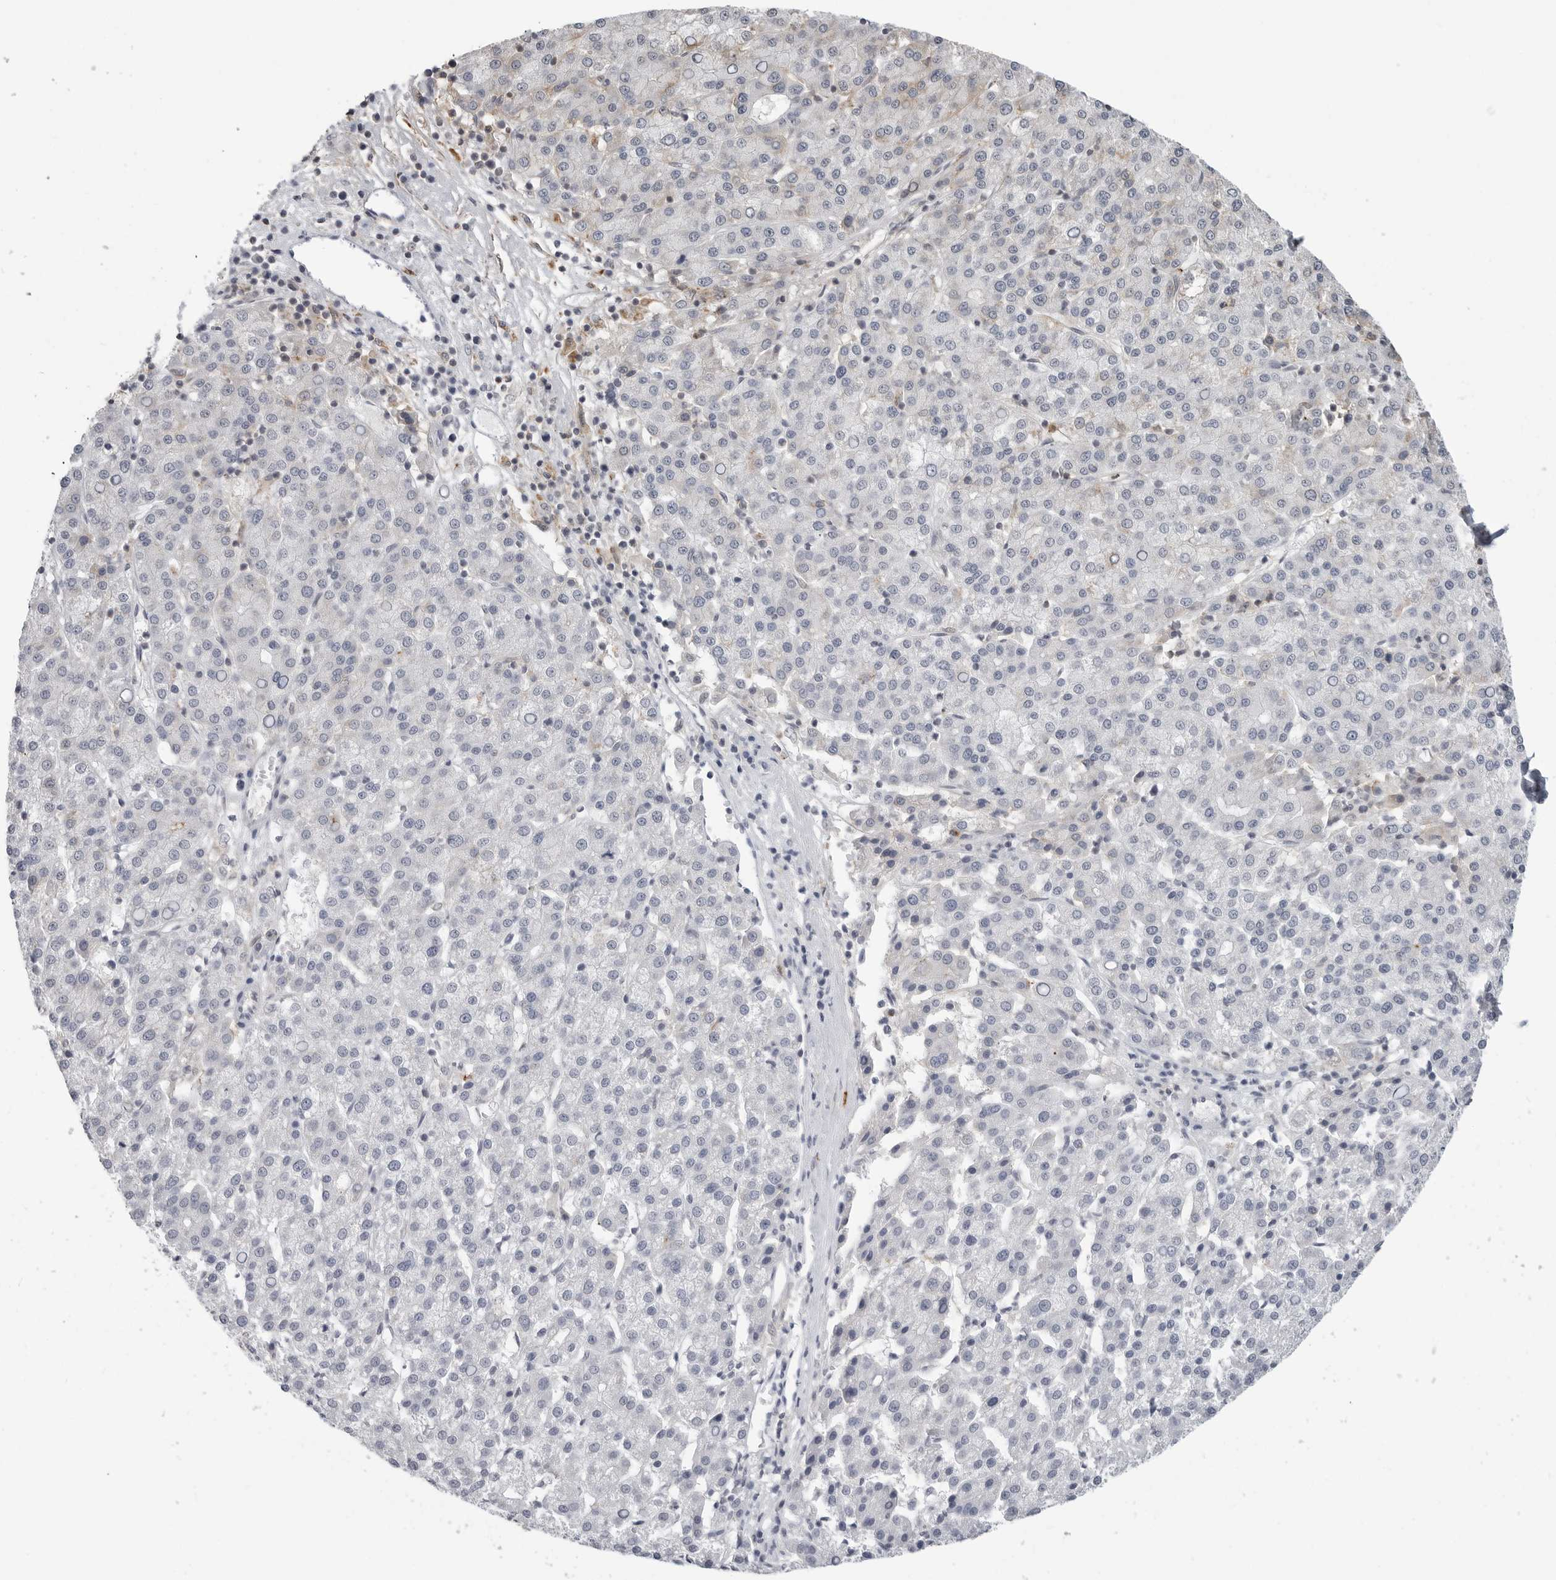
{"staining": {"intensity": "weak", "quantity": "25%-75%", "location": "cytoplasmic/membranous"}, "tissue": "liver cancer", "cell_type": "Tumor cells", "image_type": "cancer", "snomed": [{"axis": "morphology", "description": "Carcinoma, Hepatocellular, NOS"}, {"axis": "topography", "description": "Liver"}], "caption": "Human liver cancer stained with a brown dye exhibits weak cytoplasmic/membranous positive expression in about 25%-75% of tumor cells.", "gene": "ANXA11", "patient": {"sex": "female", "age": 58}}